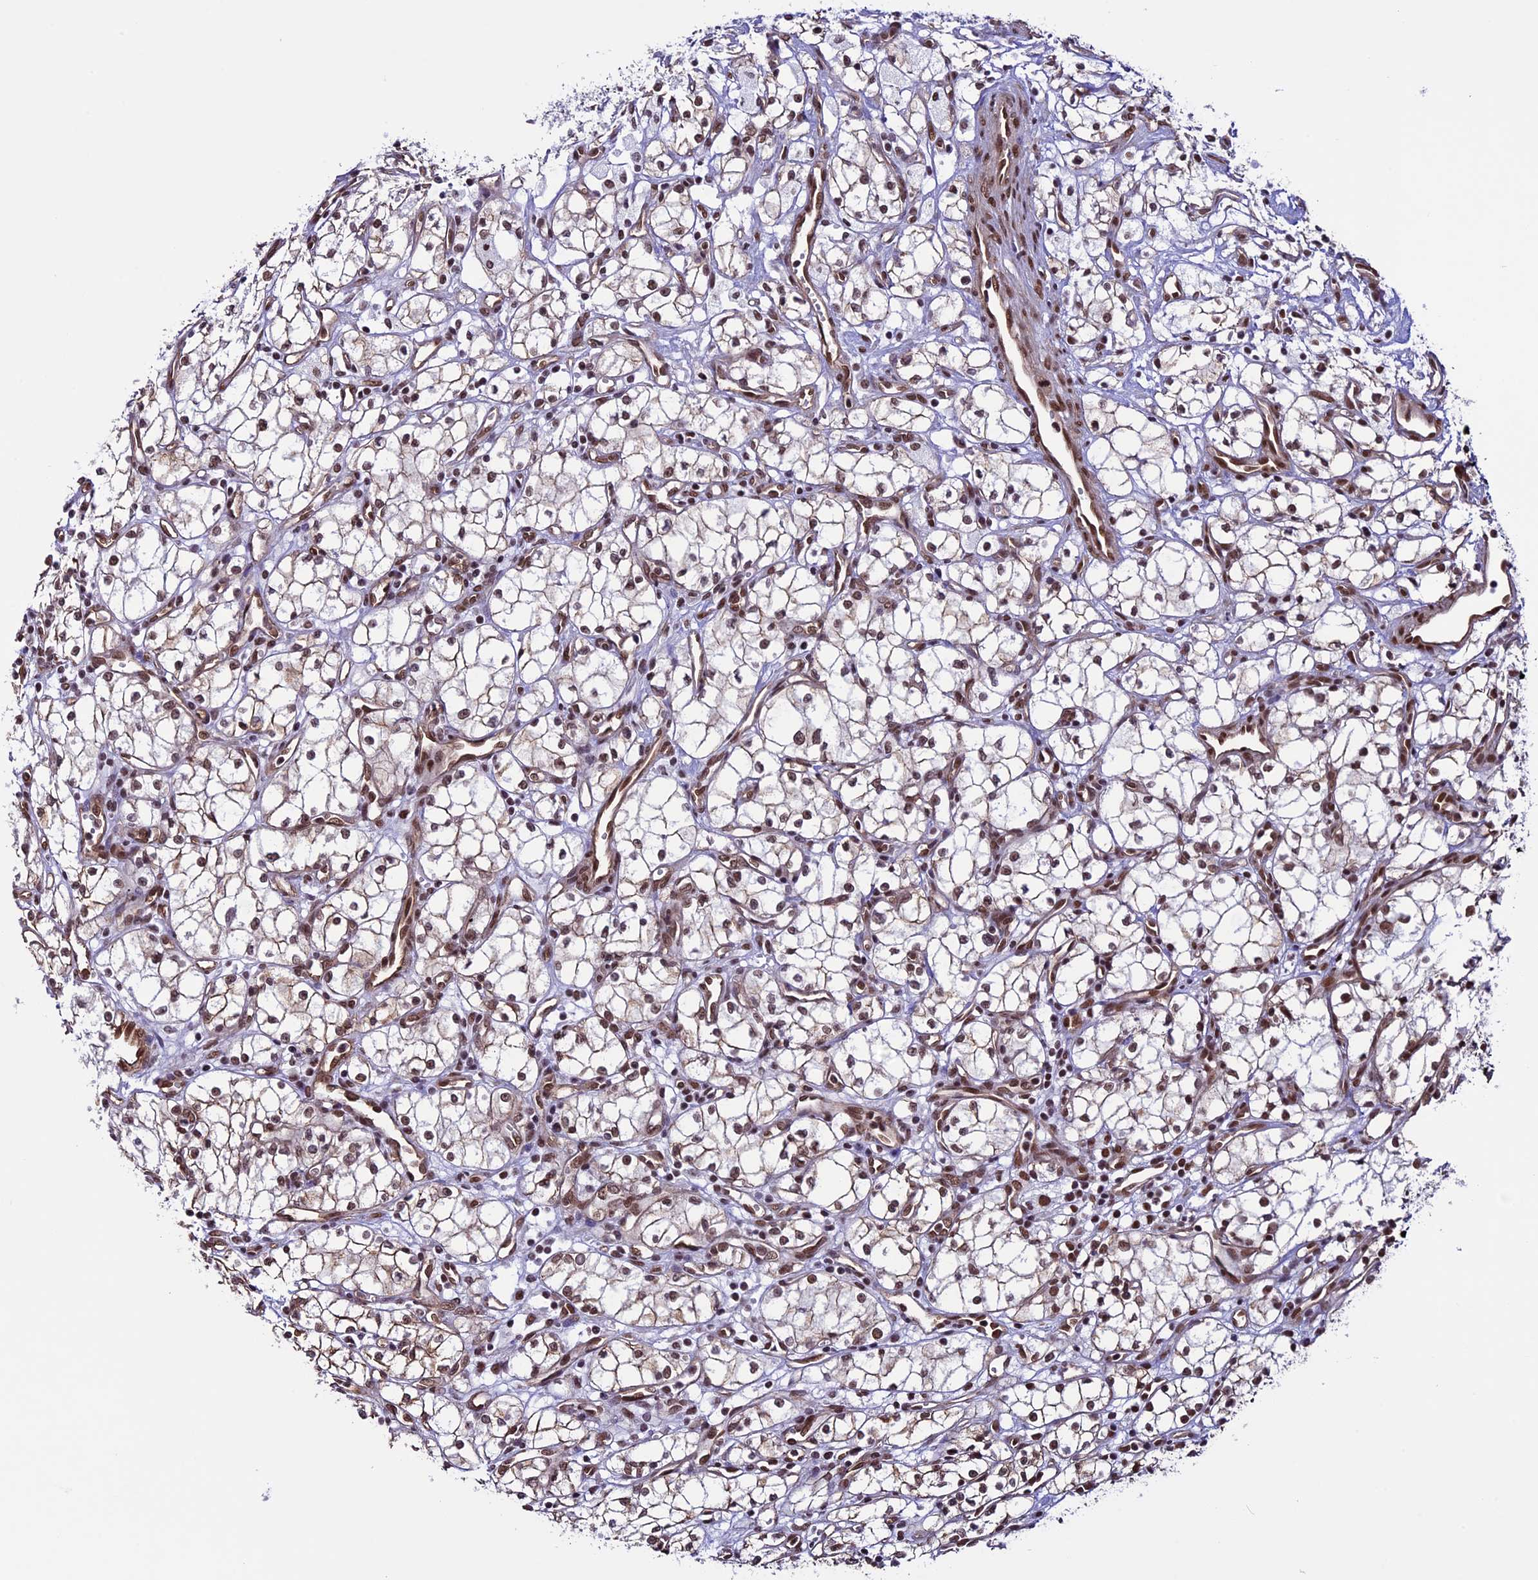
{"staining": {"intensity": "moderate", "quantity": ">75%", "location": "nuclear"}, "tissue": "renal cancer", "cell_type": "Tumor cells", "image_type": "cancer", "snomed": [{"axis": "morphology", "description": "Adenocarcinoma, NOS"}, {"axis": "topography", "description": "Kidney"}], "caption": "A micrograph of renal cancer stained for a protein displays moderate nuclear brown staining in tumor cells.", "gene": "MPHOSPH8", "patient": {"sex": "male", "age": 59}}